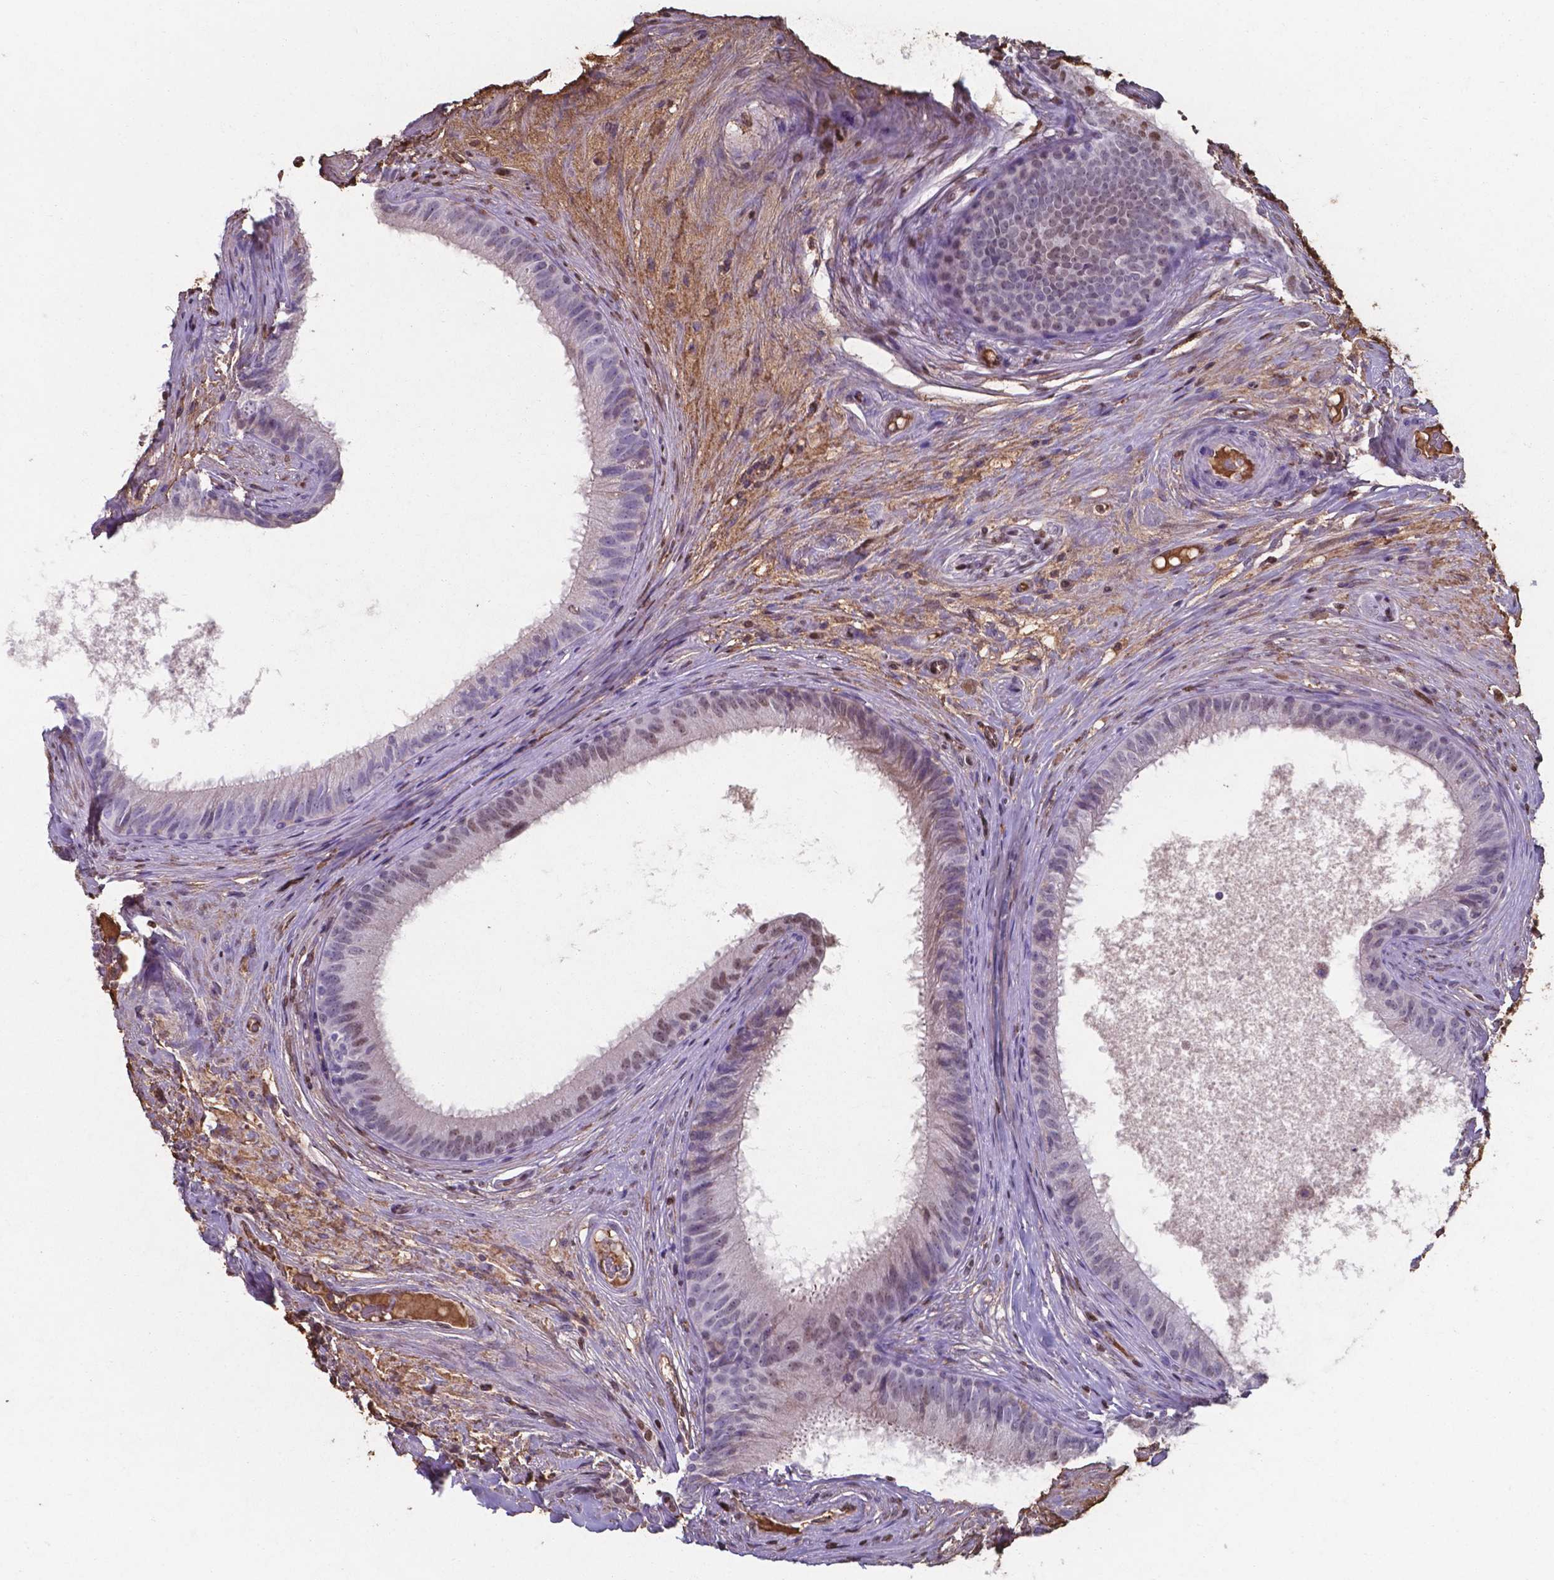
{"staining": {"intensity": "weak", "quantity": "<25%", "location": "nuclear"}, "tissue": "epididymis", "cell_type": "Glandular cells", "image_type": "normal", "snomed": [{"axis": "morphology", "description": "Normal tissue, NOS"}, {"axis": "topography", "description": "Epididymis"}], "caption": "Glandular cells show no significant staining in normal epididymis. (DAB immunohistochemistry visualized using brightfield microscopy, high magnification).", "gene": "SERPINA1", "patient": {"sex": "male", "age": 59}}